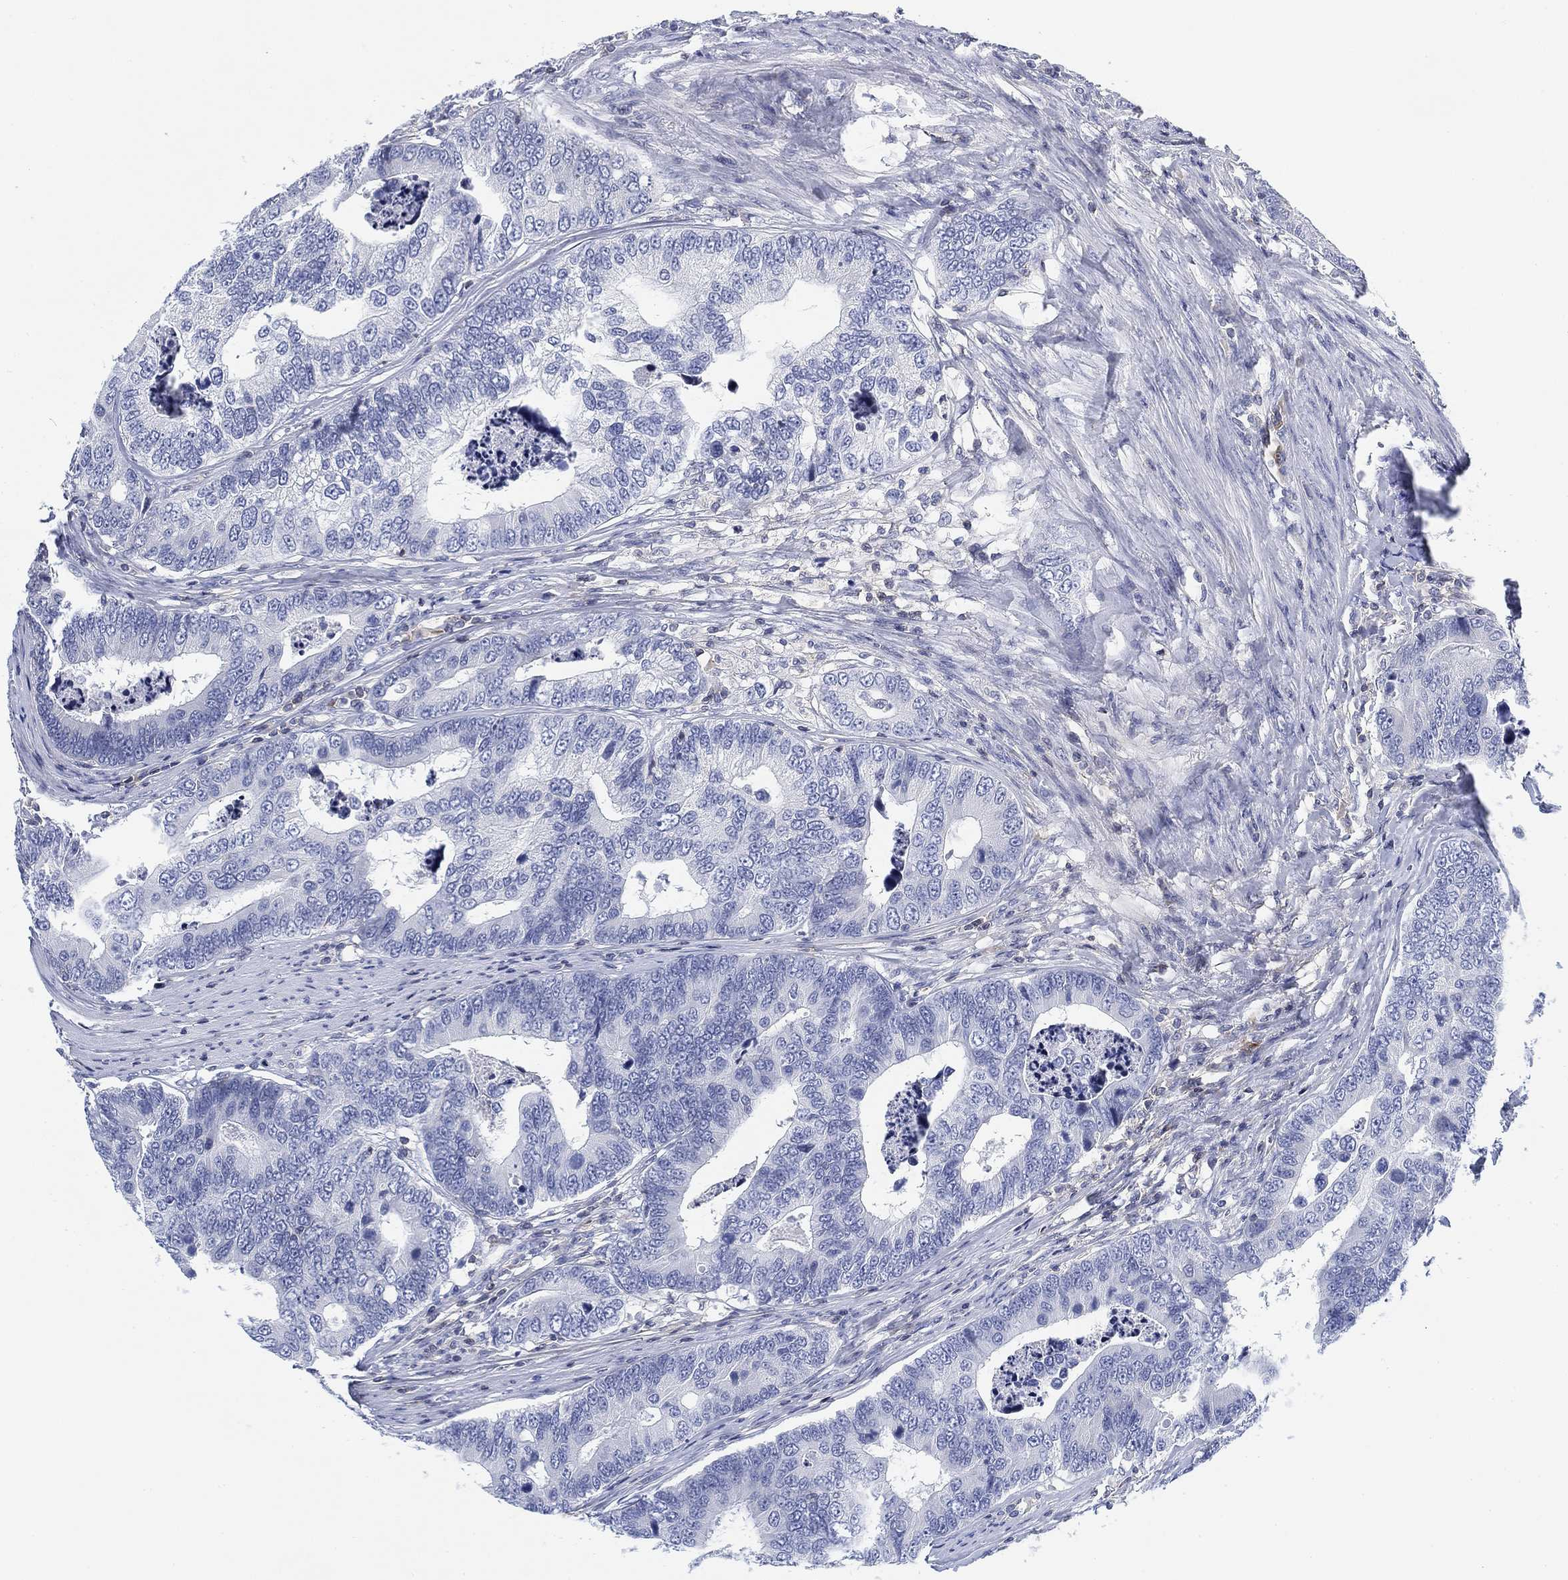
{"staining": {"intensity": "negative", "quantity": "none", "location": "none"}, "tissue": "colorectal cancer", "cell_type": "Tumor cells", "image_type": "cancer", "snomed": [{"axis": "morphology", "description": "Adenocarcinoma, NOS"}, {"axis": "topography", "description": "Colon"}], "caption": "Immunohistochemical staining of human colorectal cancer reveals no significant positivity in tumor cells. (DAB (3,3'-diaminobenzidine) IHC, high magnification).", "gene": "FYB1", "patient": {"sex": "female", "age": 72}}